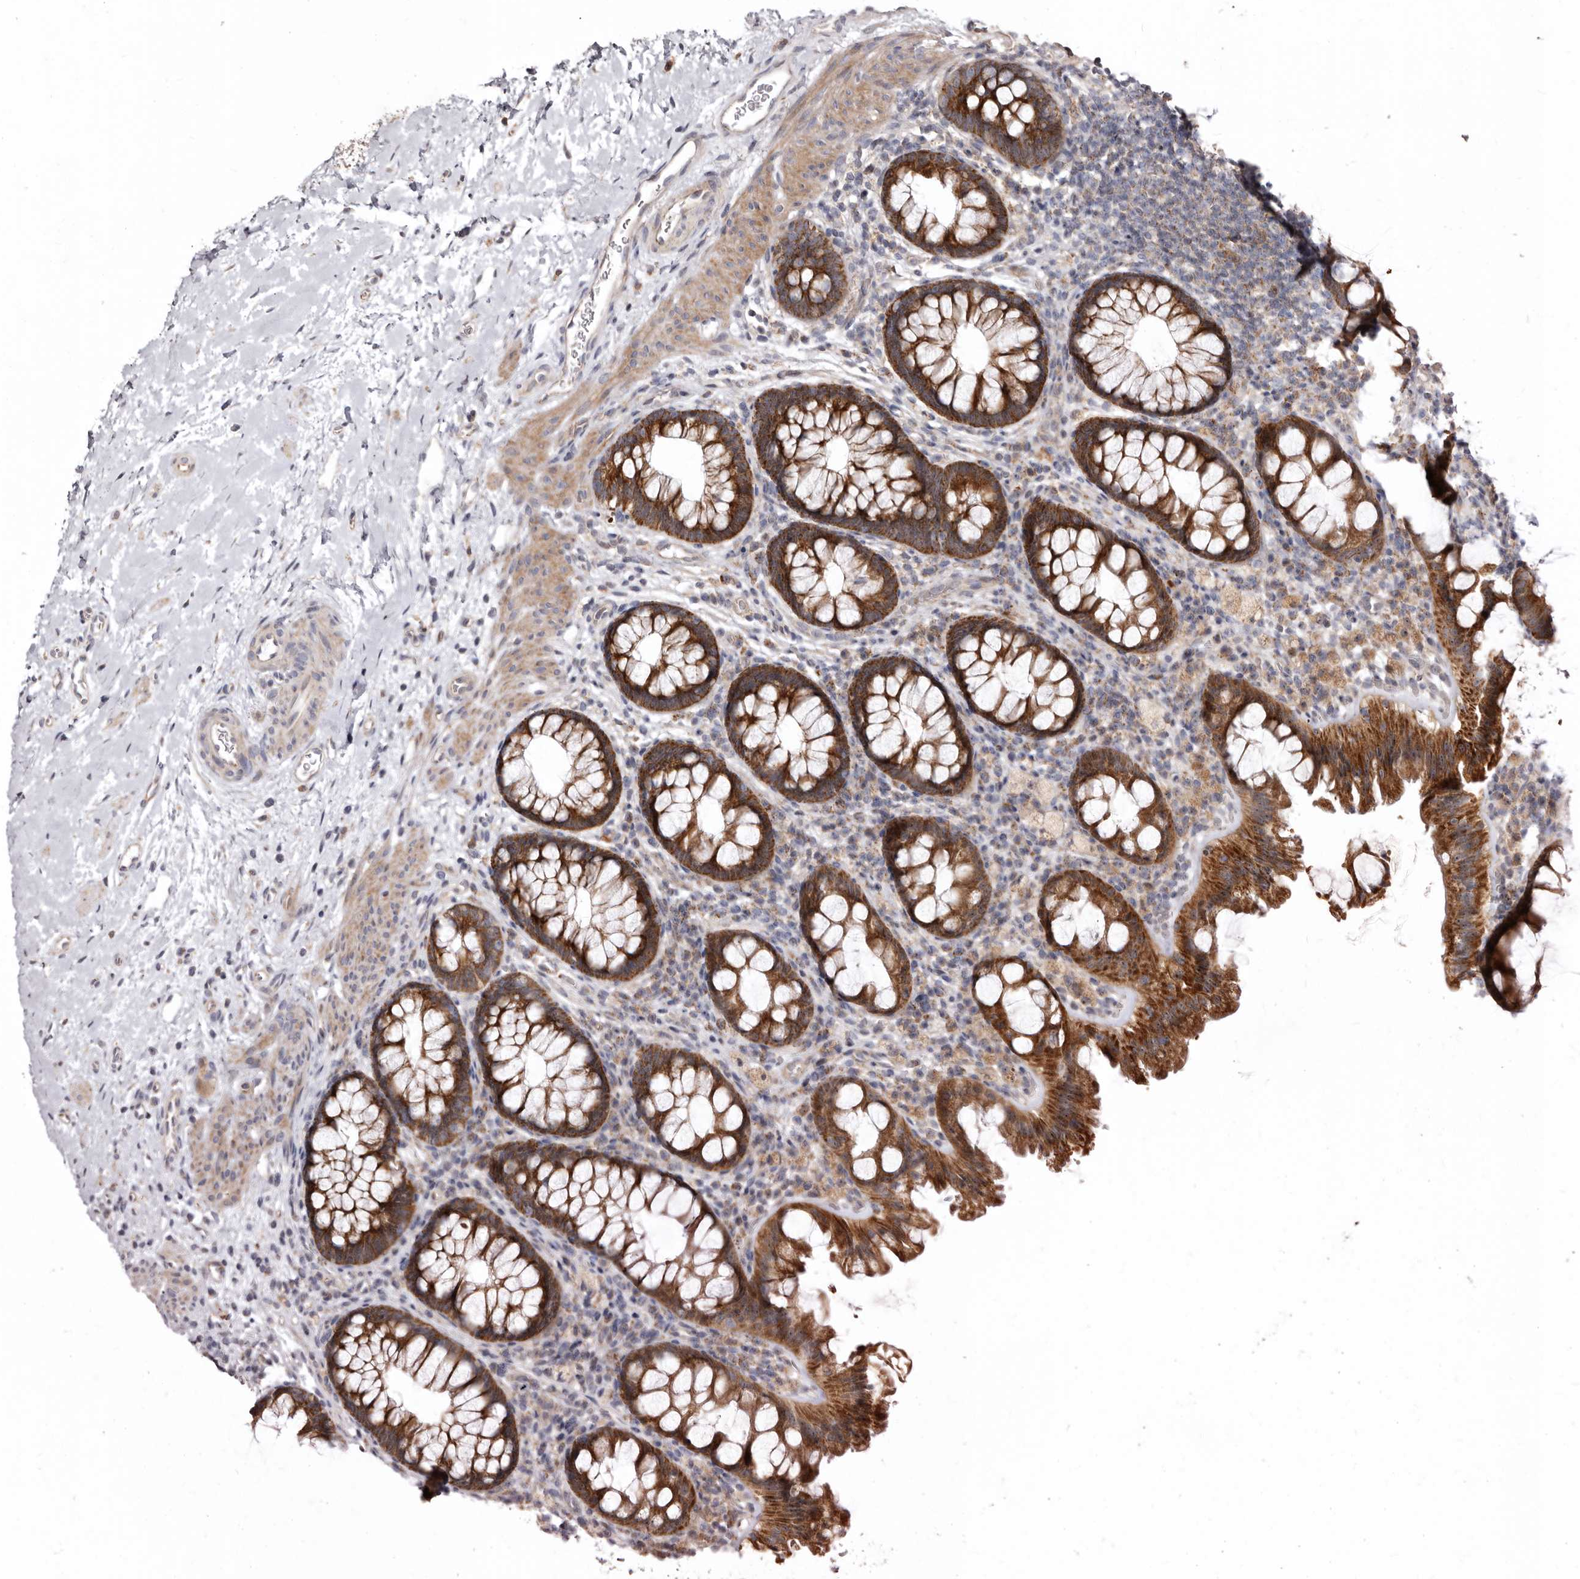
{"staining": {"intensity": "weak", "quantity": ">75%", "location": "cytoplasmic/membranous"}, "tissue": "colon", "cell_type": "Endothelial cells", "image_type": "normal", "snomed": [{"axis": "morphology", "description": "Normal tissue, NOS"}, {"axis": "topography", "description": "Colon"}], "caption": "Normal colon was stained to show a protein in brown. There is low levels of weak cytoplasmic/membranous staining in approximately >75% of endothelial cells. The protein is stained brown, and the nuclei are stained in blue (DAB (3,3'-diaminobenzidine) IHC with brightfield microscopy, high magnification).", "gene": "SMC4", "patient": {"sex": "female", "age": 62}}